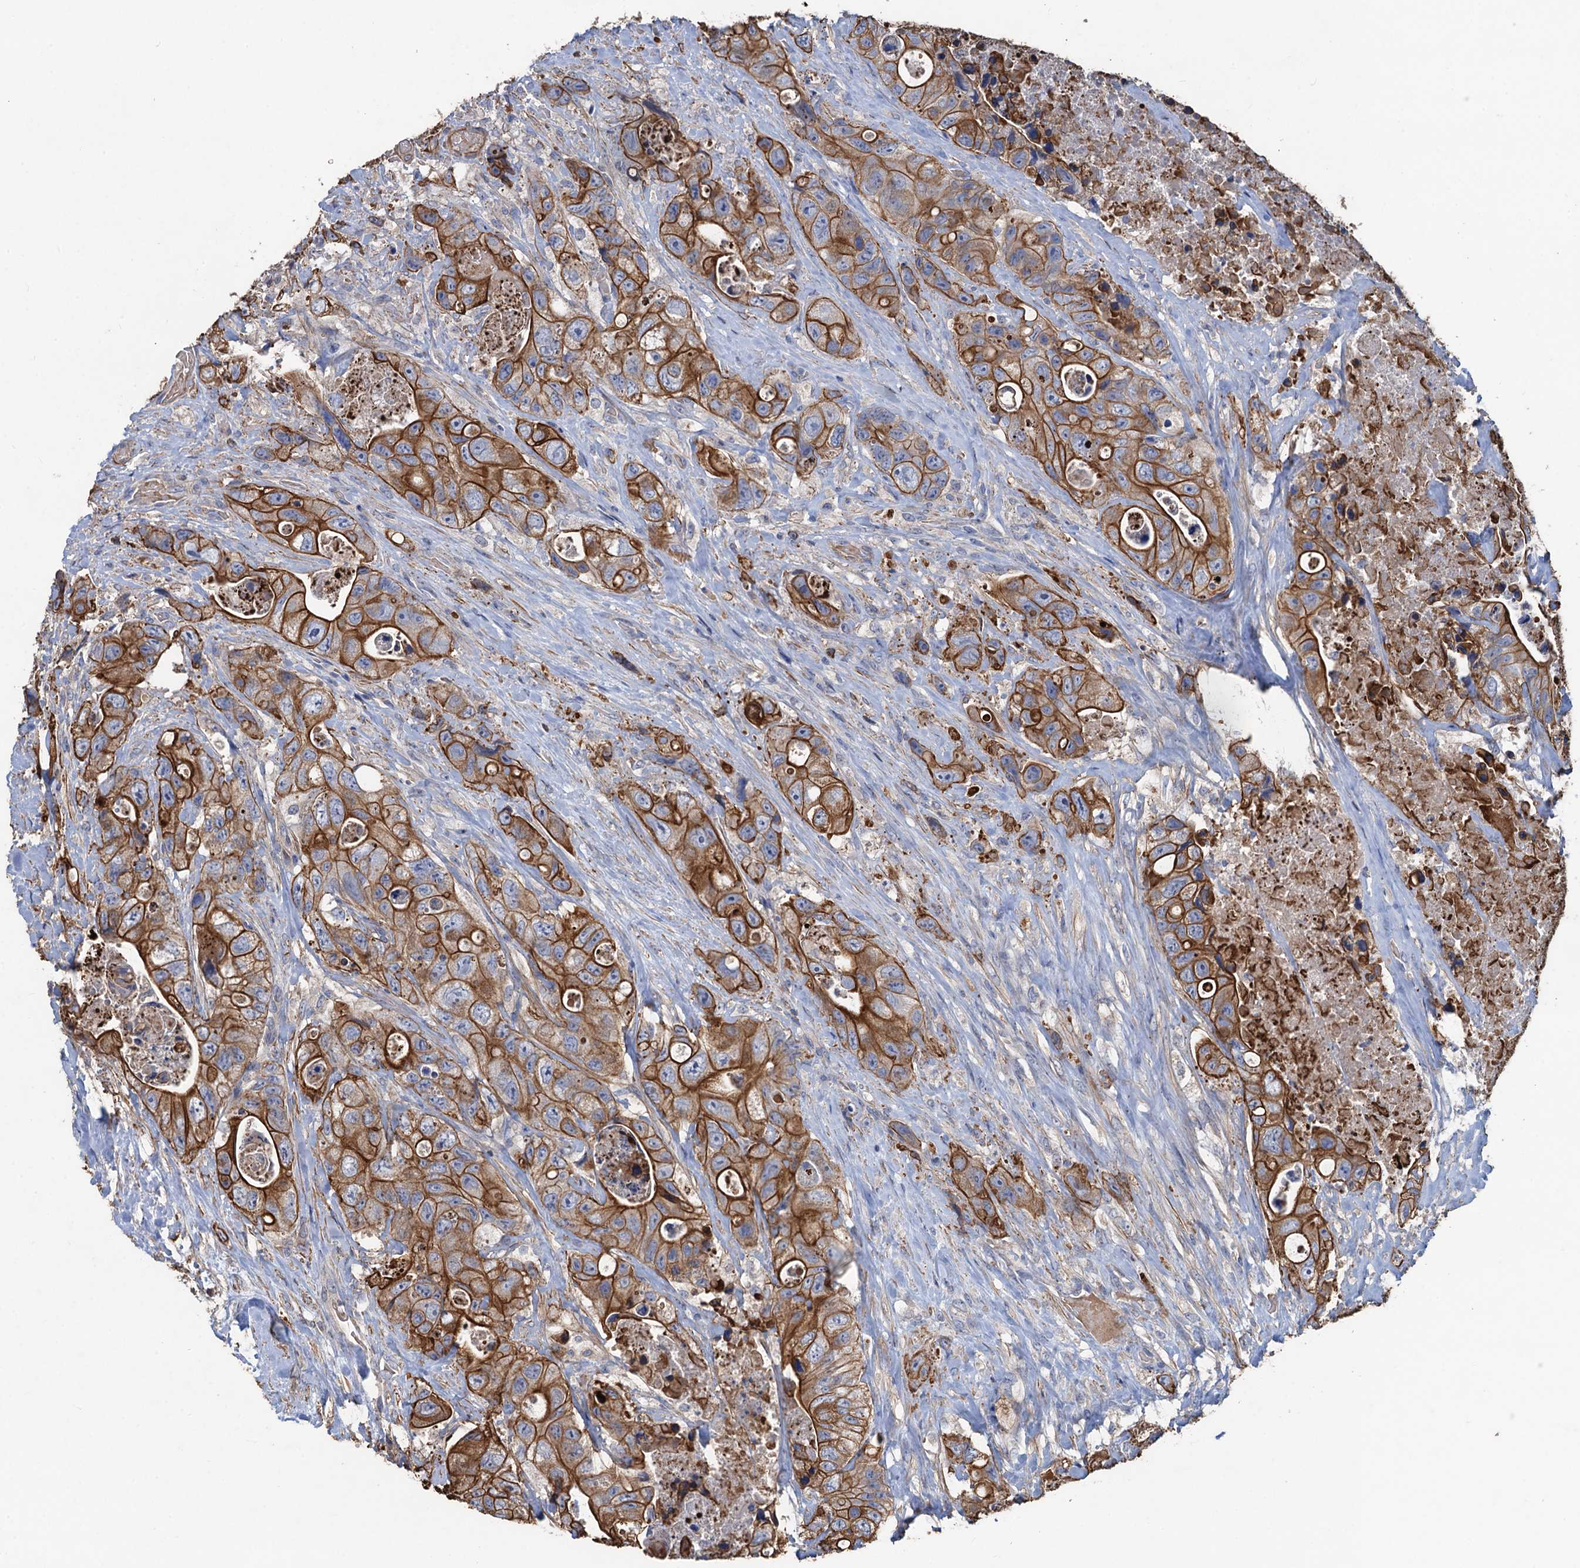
{"staining": {"intensity": "strong", "quantity": ">75%", "location": "cytoplasmic/membranous"}, "tissue": "colorectal cancer", "cell_type": "Tumor cells", "image_type": "cancer", "snomed": [{"axis": "morphology", "description": "Adenocarcinoma, NOS"}, {"axis": "topography", "description": "Colon"}], "caption": "Colorectal adenocarcinoma stained with immunohistochemistry displays strong cytoplasmic/membranous staining in approximately >75% of tumor cells. (DAB IHC with brightfield microscopy, high magnification).", "gene": "SMCO3", "patient": {"sex": "female", "age": 46}}